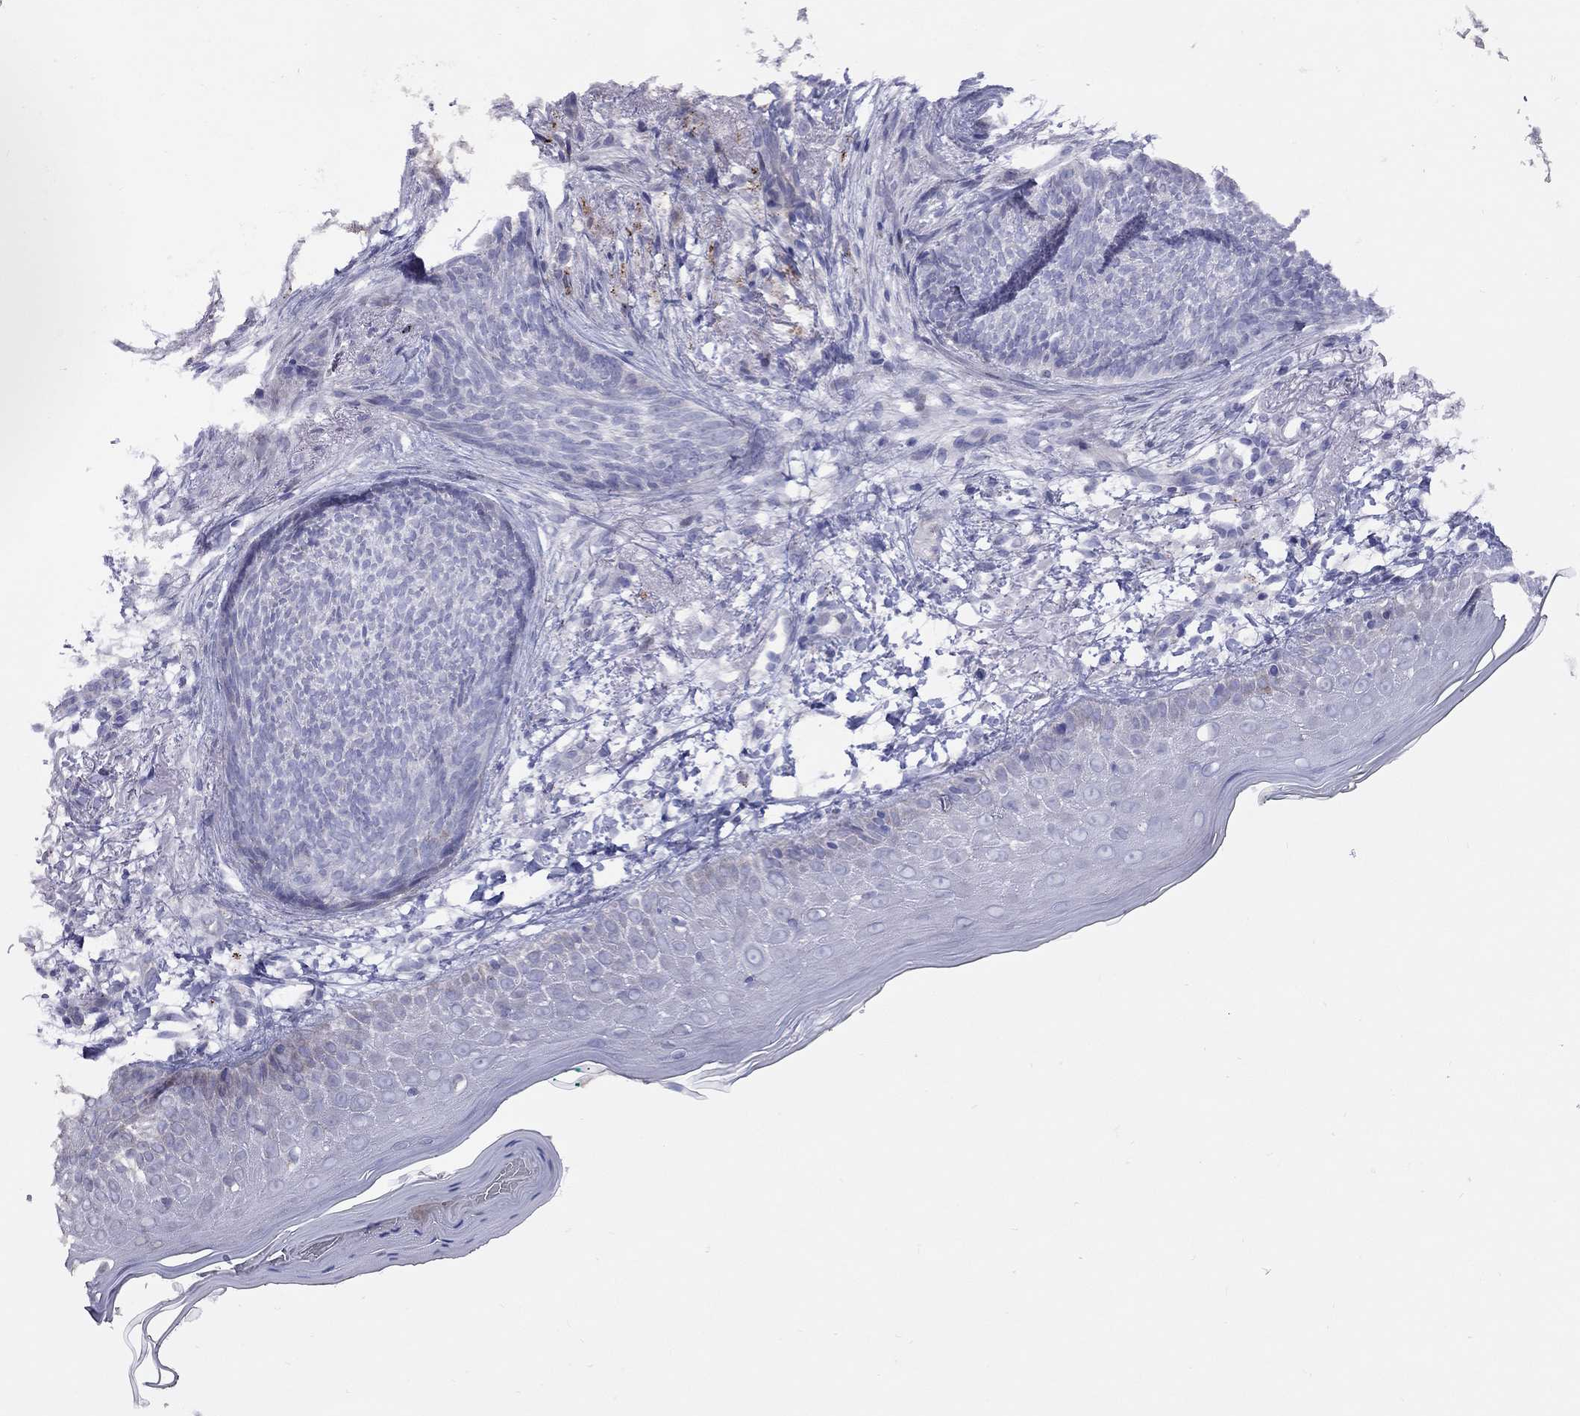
{"staining": {"intensity": "negative", "quantity": "none", "location": "none"}, "tissue": "skin cancer", "cell_type": "Tumor cells", "image_type": "cancer", "snomed": [{"axis": "morphology", "description": "Normal tissue, NOS"}, {"axis": "morphology", "description": "Basal cell carcinoma"}, {"axis": "topography", "description": "Skin"}], "caption": "Skin cancer (basal cell carcinoma) was stained to show a protein in brown. There is no significant staining in tumor cells.", "gene": "MAGEB4", "patient": {"sex": "male", "age": 84}}